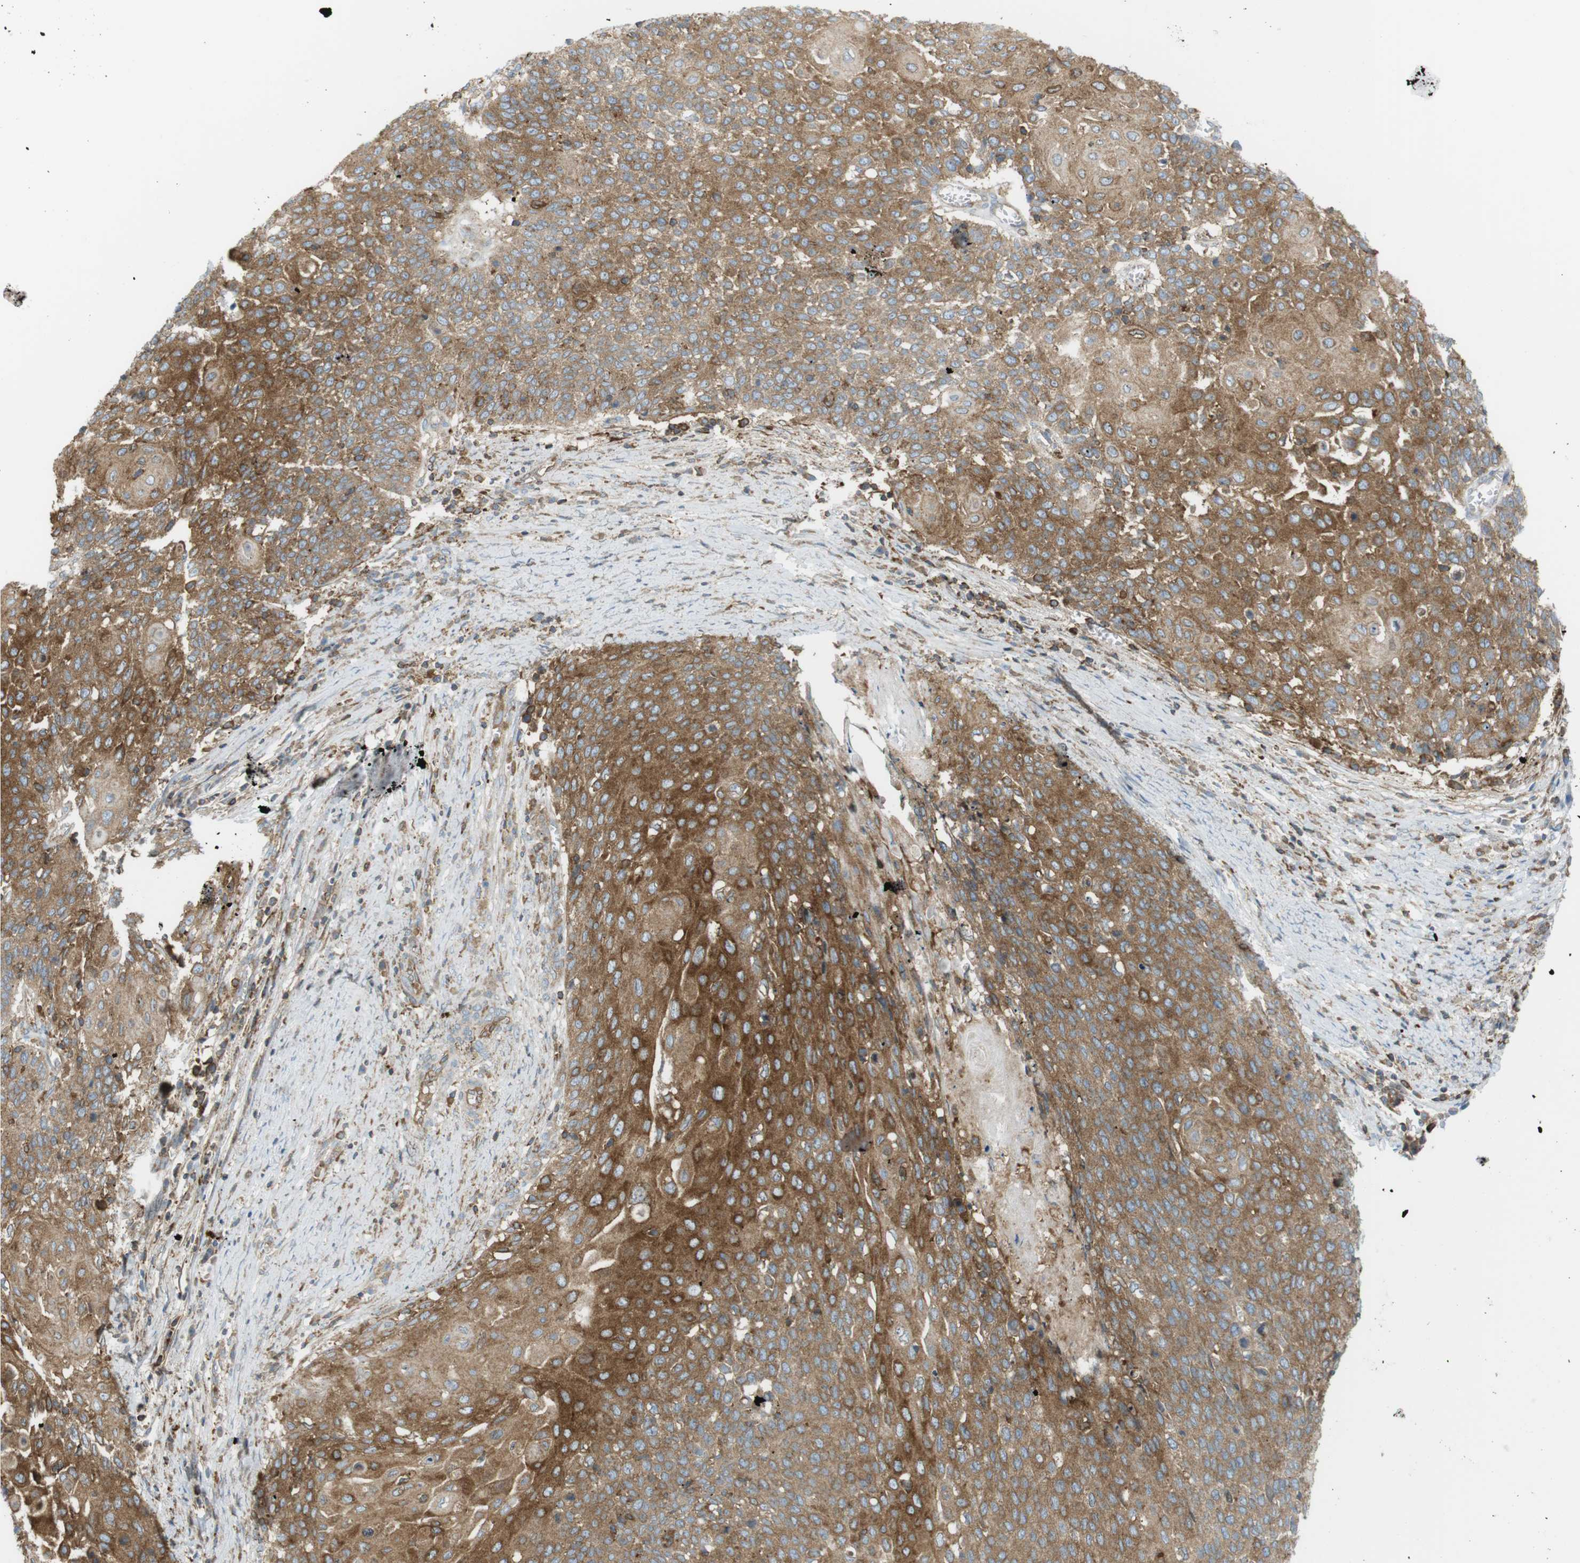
{"staining": {"intensity": "moderate", "quantity": ">75%", "location": "cytoplasmic/membranous"}, "tissue": "cervical cancer", "cell_type": "Tumor cells", "image_type": "cancer", "snomed": [{"axis": "morphology", "description": "Squamous cell carcinoma, NOS"}, {"axis": "topography", "description": "Cervix"}], "caption": "Immunohistochemistry (IHC) staining of squamous cell carcinoma (cervical), which displays medium levels of moderate cytoplasmic/membranous positivity in about >75% of tumor cells indicating moderate cytoplasmic/membranous protein positivity. The staining was performed using DAB (3,3'-diaminobenzidine) (brown) for protein detection and nuclei were counterstained in hematoxylin (blue).", "gene": "FLII", "patient": {"sex": "female", "age": 39}}